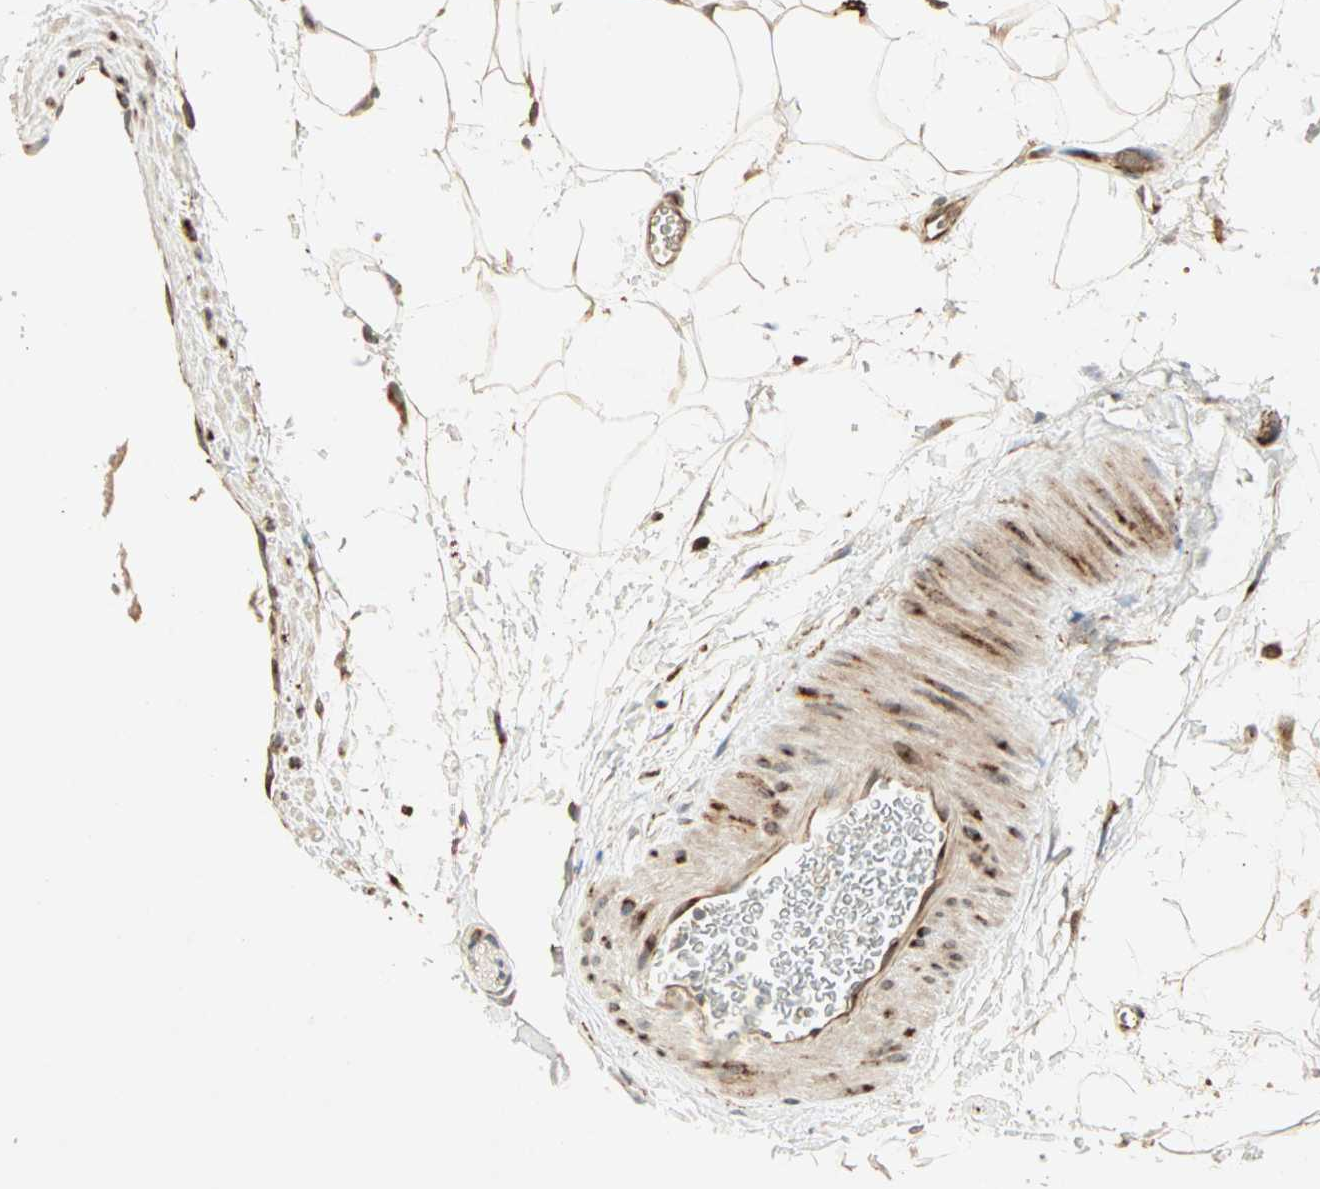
{"staining": {"intensity": "weak", "quantity": "25%-75%", "location": "cytoplasmic/membranous"}, "tissue": "adipose tissue", "cell_type": "Adipocytes", "image_type": "normal", "snomed": [{"axis": "morphology", "description": "Normal tissue, NOS"}, {"axis": "topography", "description": "Soft tissue"}], "caption": "Protein positivity by IHC displays weak cytoplasmic/membranous positivity in approximately 25%-75% of adipocytes in unremarkable adipose tissue.", "gene": "ZNF37A", "patient": {"sex": "male", "age": 72}}